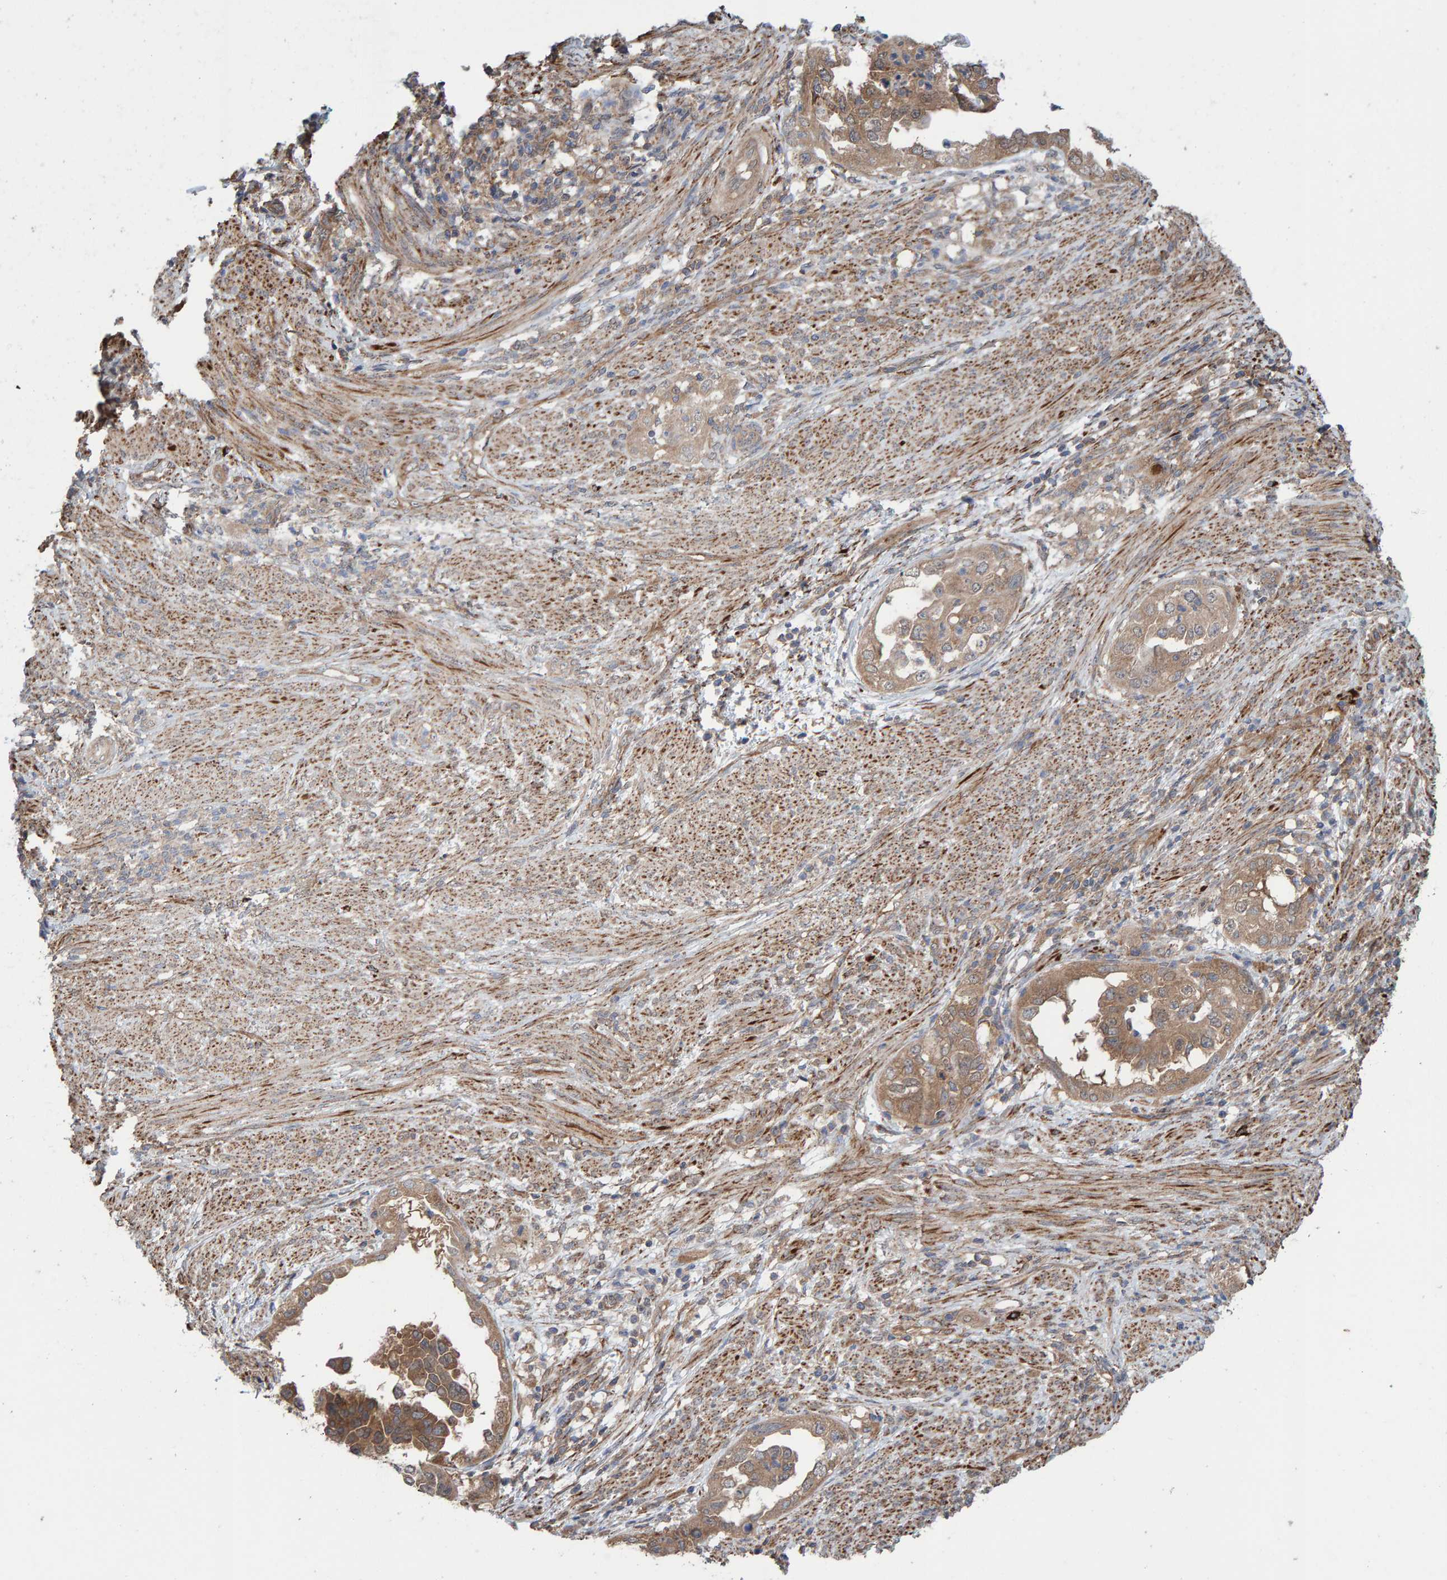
{"staining": {"intensity": "moderate", "quantity": ">75%", "location": "cytoplasmic/membranous"}, "tissue": "endometrial cancer", "cell_type": "Tumor cells", "image_type": "cancer", "snomed": [{"axis": "morphology", "description": "Adenocarcinoma, NOS"}, {"axis": "topography", "description": "Endometrium"}], "caption": "The histopathology image exhibits staining of adenocarcinoma (endometrial), revealing moderate cytoplasmic/membranous protein positivity (brown color) within tumor cells.", "gene": "LRSAM1", "patient": {"sex": "female", "age": 85}}